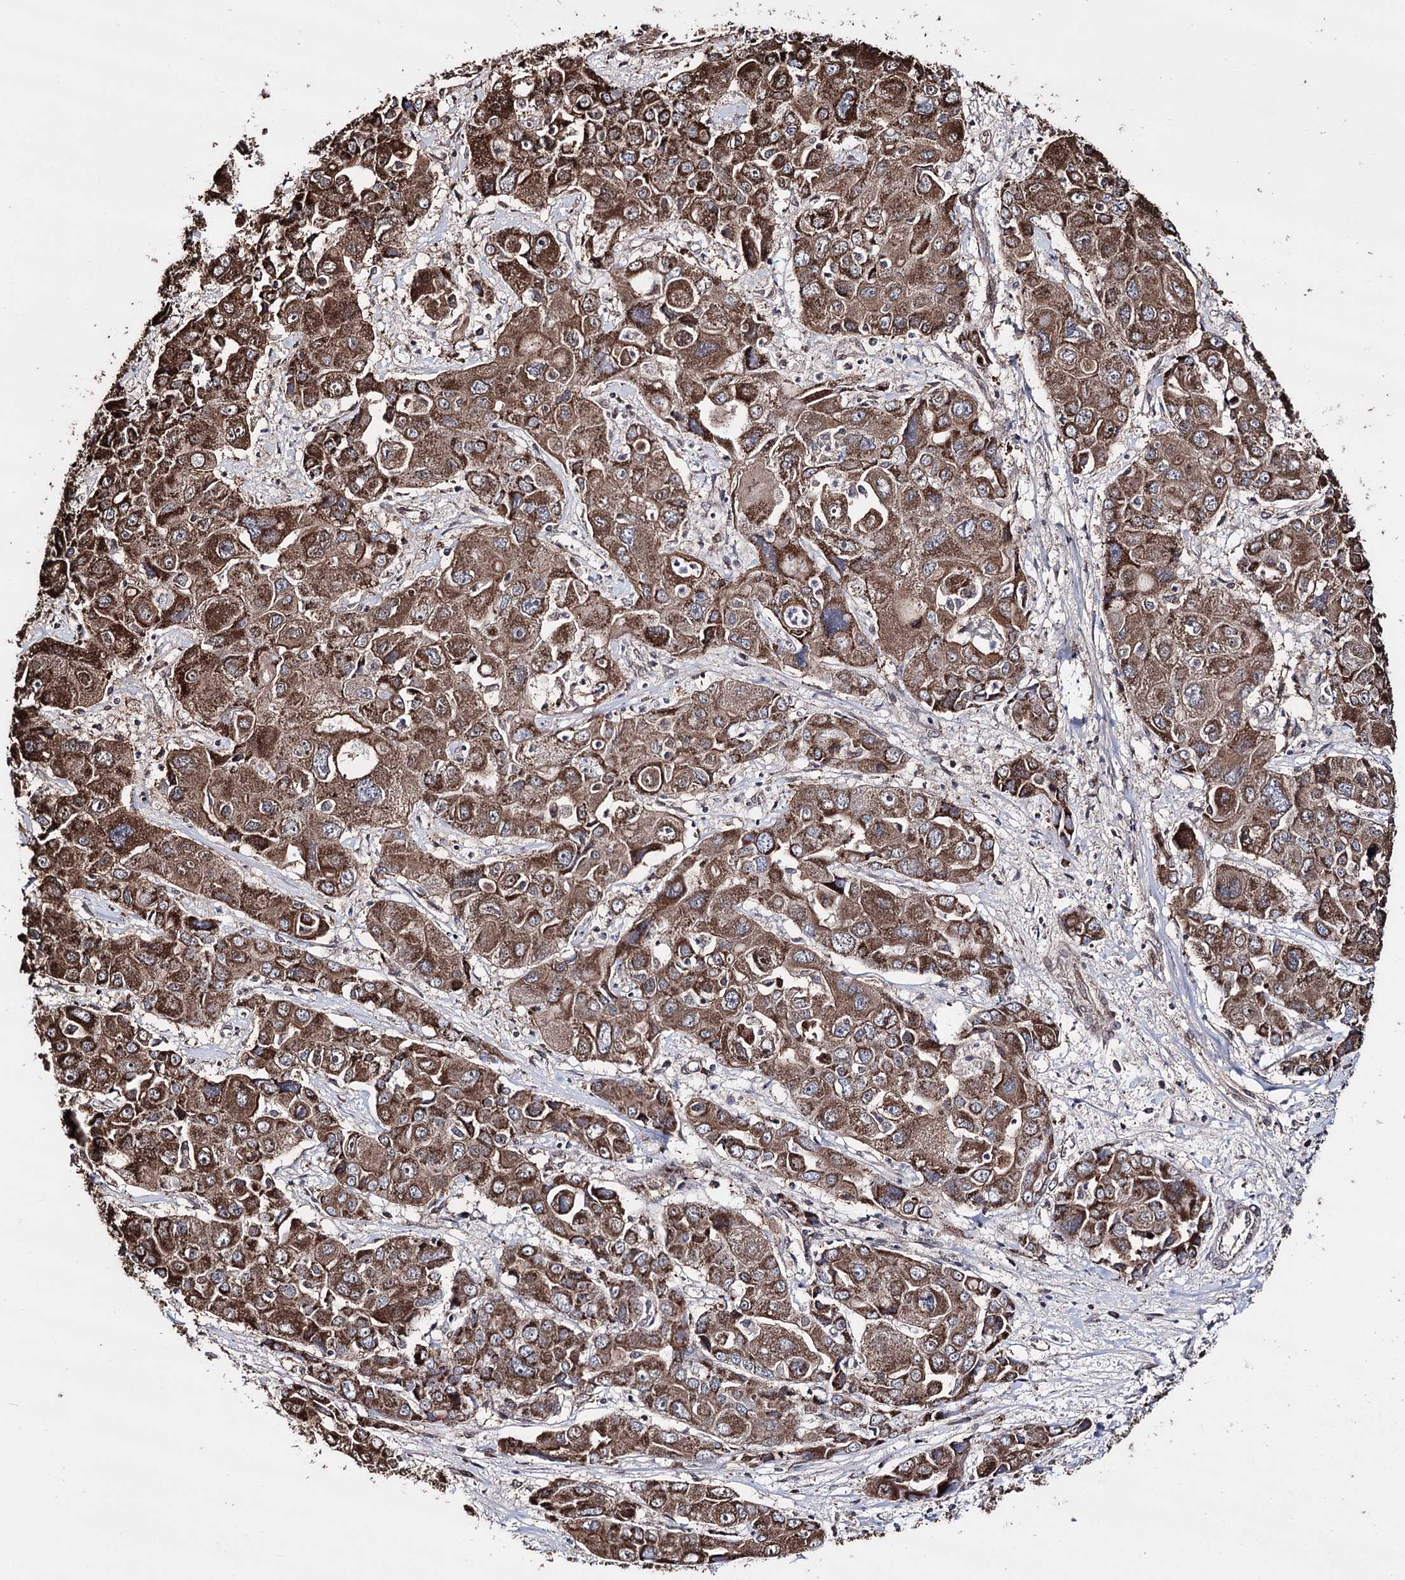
{"staining": {"intensity": "strong", "quantity": ">75%", "location": "cytoplasmic/membranous"}, "tissue": "liver cancer", "cell_type": "Tumor cells", "image_type": "cancer", "snomed": [{"axis": "morphology", "description": "Cholangiocarcinoma"}, {"axis": "topography", "description": "Liver"}], "caption": "This is a micrograph of IHC staining of liver cancer (cholangiocarcinoma), which shows strong positivity in the cytoplasmic/membranous of tumor cells.", "gene": "CREB3L4", "patient": {"sex": "male", "age": 67}}